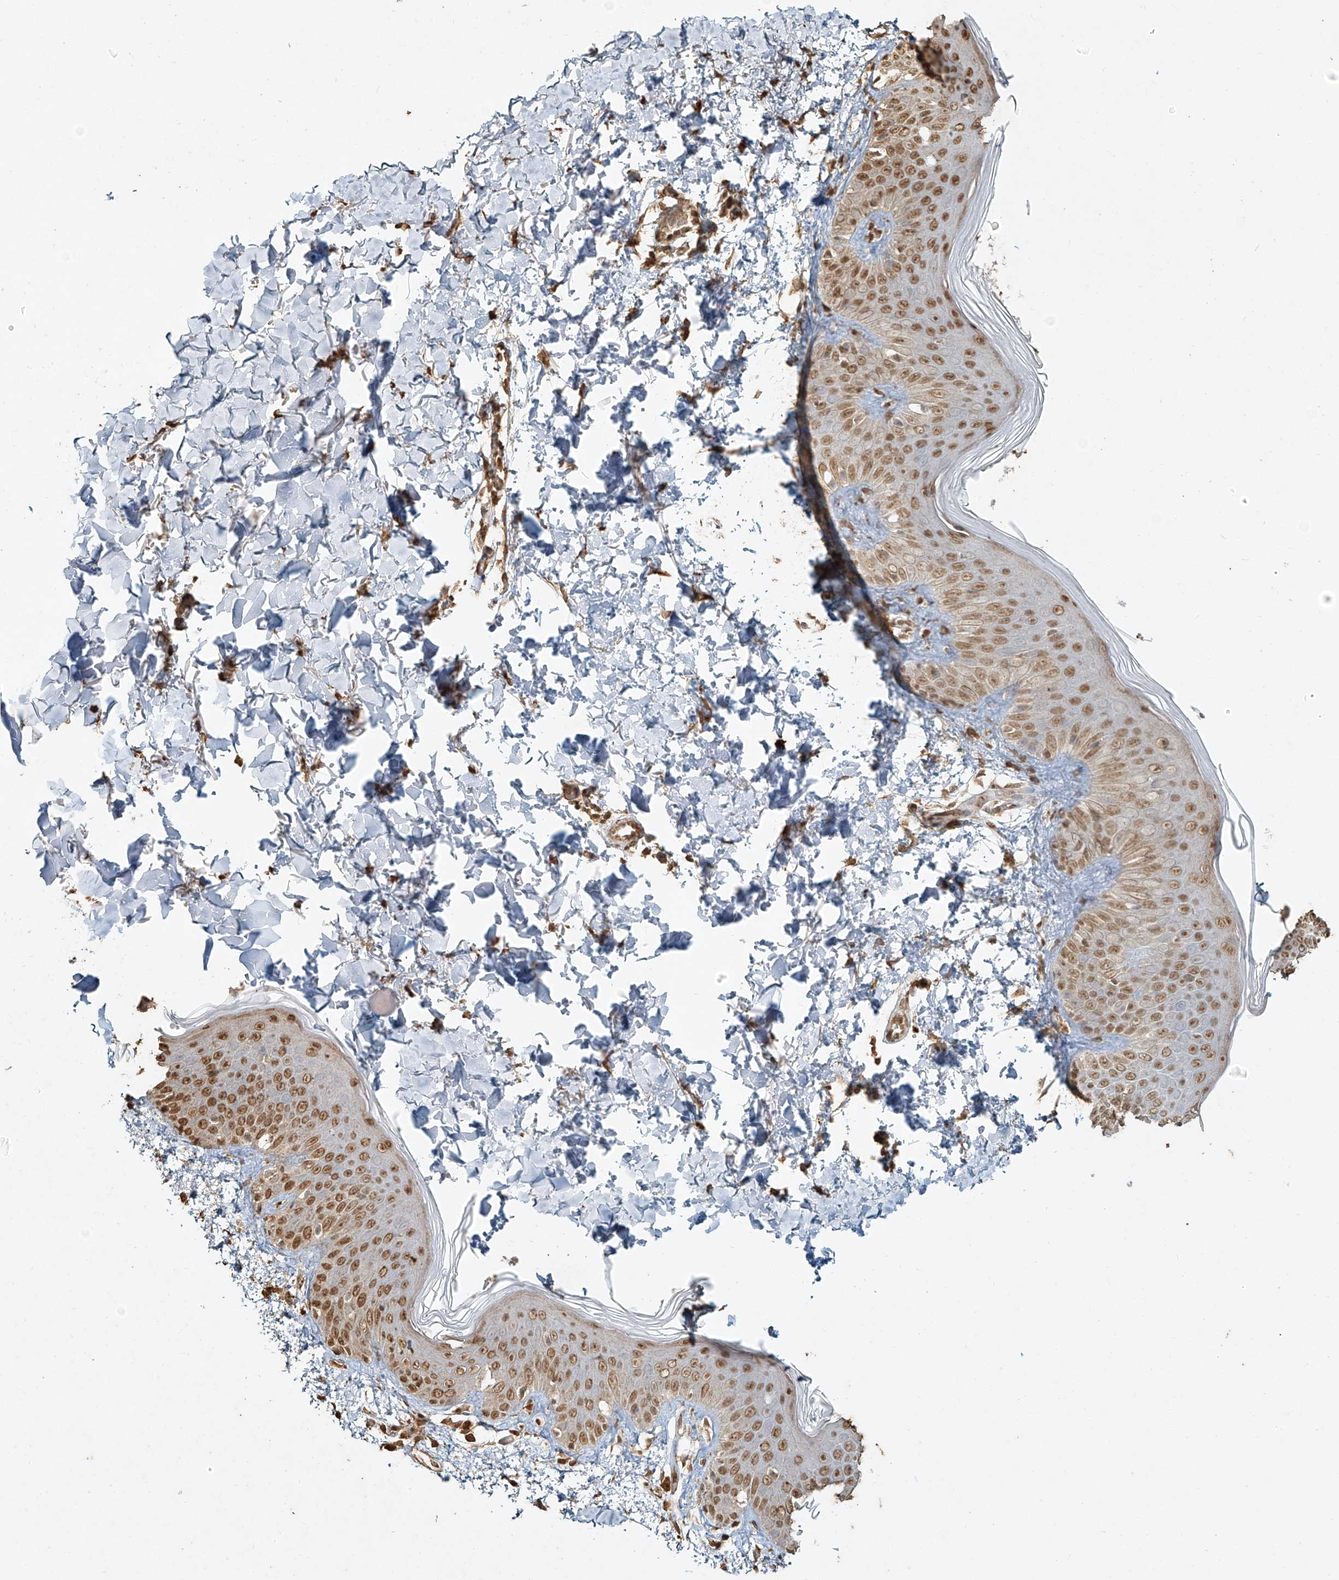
{"staining": {"intensity": "moderate", "quantity": ">75%", "location": "nuclear"}, "tissue": "skin", "cell_type": "Fibroblasts", "image_type": "normal", "snomed": [{"axis": "morphology", "description": "Normal tissue, NOS"}, {"axis": "topography", "description": "Skin"}], "caption": "An image of skin stained for a protein displays moderate nuclear brown staining in fibroblasts. (IHC, brightfield microscopy, high magnification).", "gene": "TIGAR", "patient": {"sex": "male", "age": 37}}